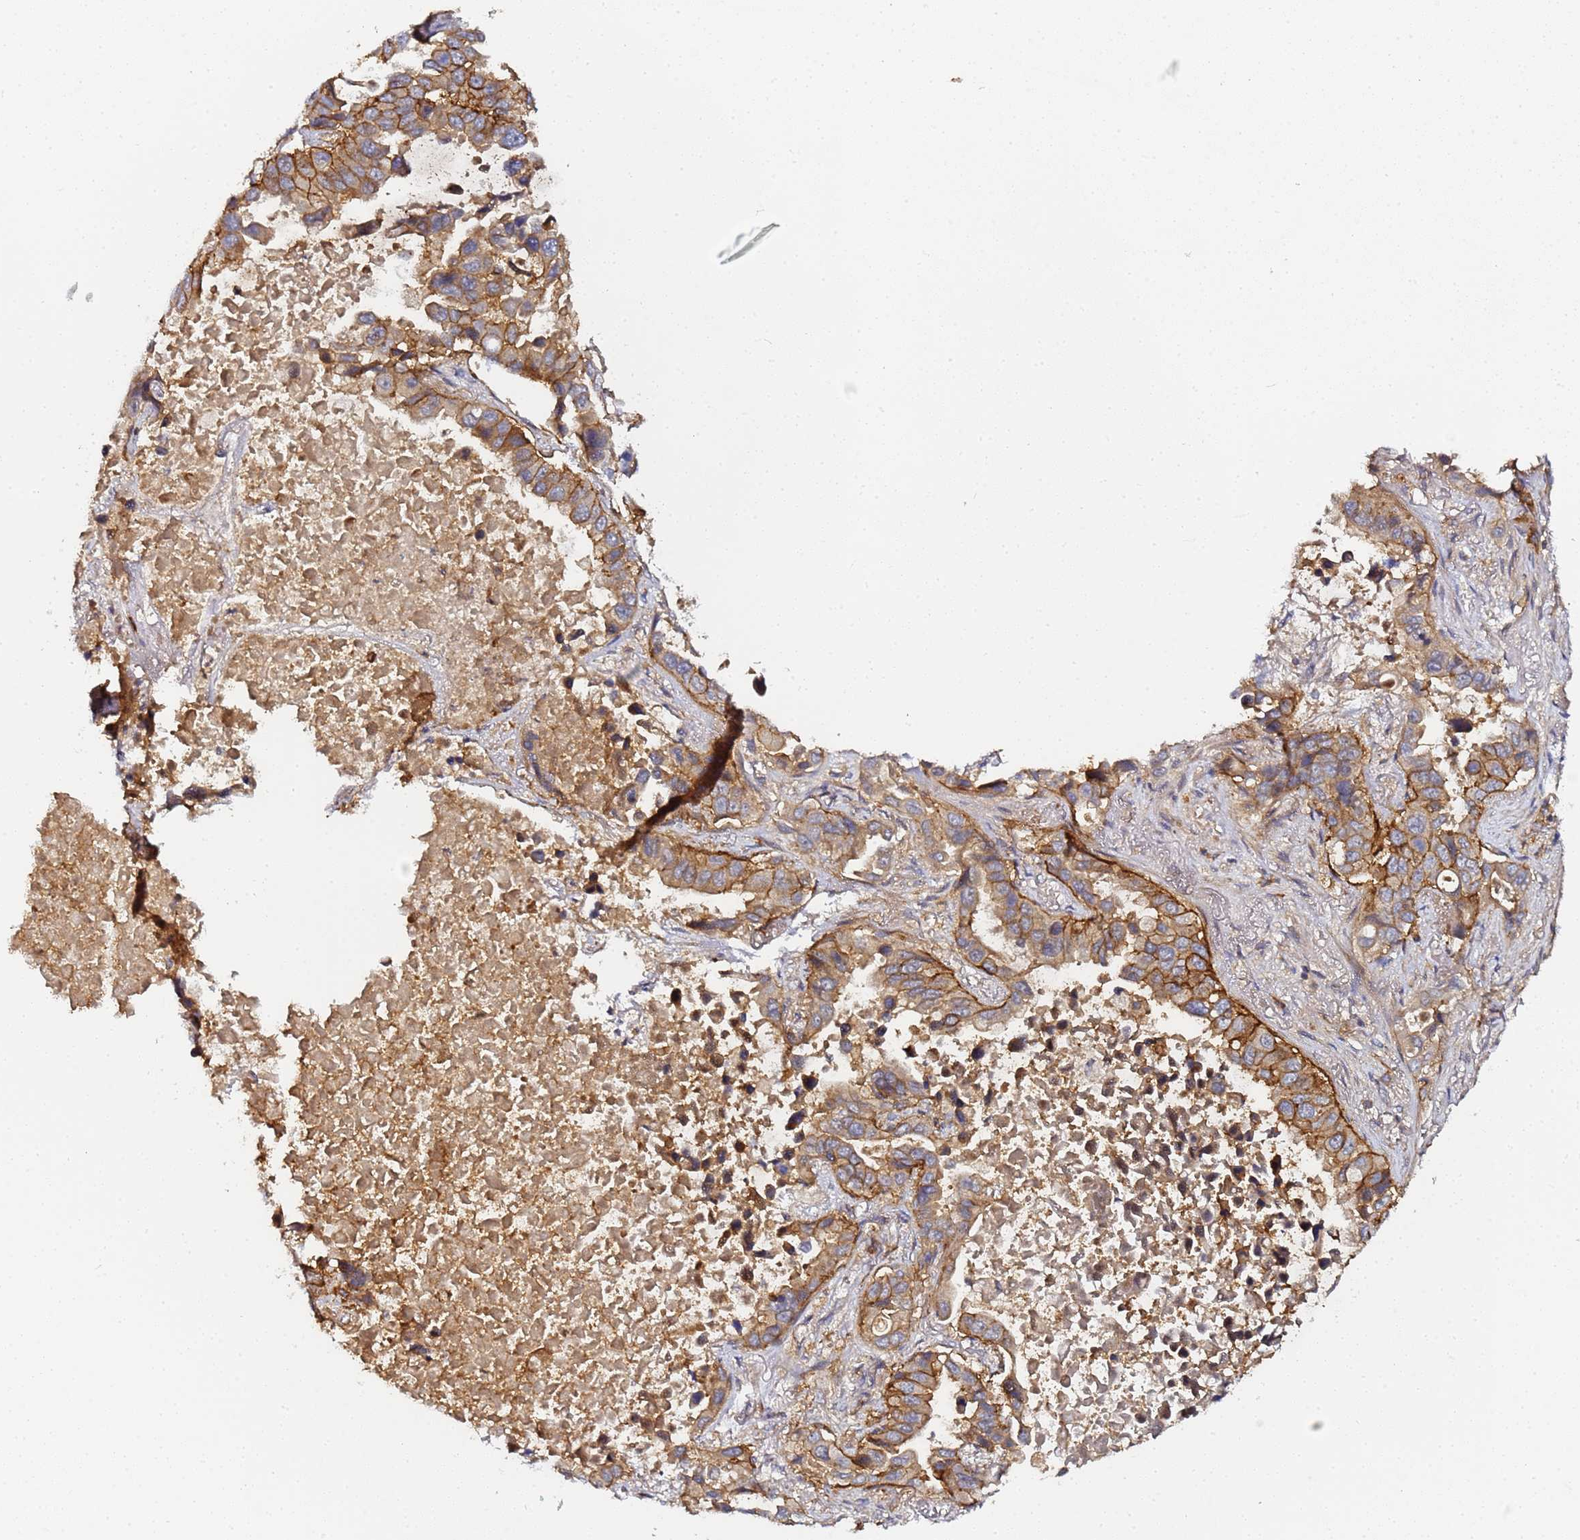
{"staining": {"intensity": "moderate", "quantity": ">75%", "location": "cytoplasmic/membranous"}, "tissue": "lung cancer", "cell_type": "Tumor cells", "image_type": "cancer", "snomed": [{"axis": "morphology", "description": "Adenocarcinoma, NOS"}, {"axis": "topography", "description": "Lung"}], "caption": "Adenocarcinoma (lung) stained with a brown dye exhibits moderate cytoplasmic/membranous positive expression in approximately >75% of tumor cells.", "gene": "LRRC69", "patient": {"sex": "male", "age": 64}}